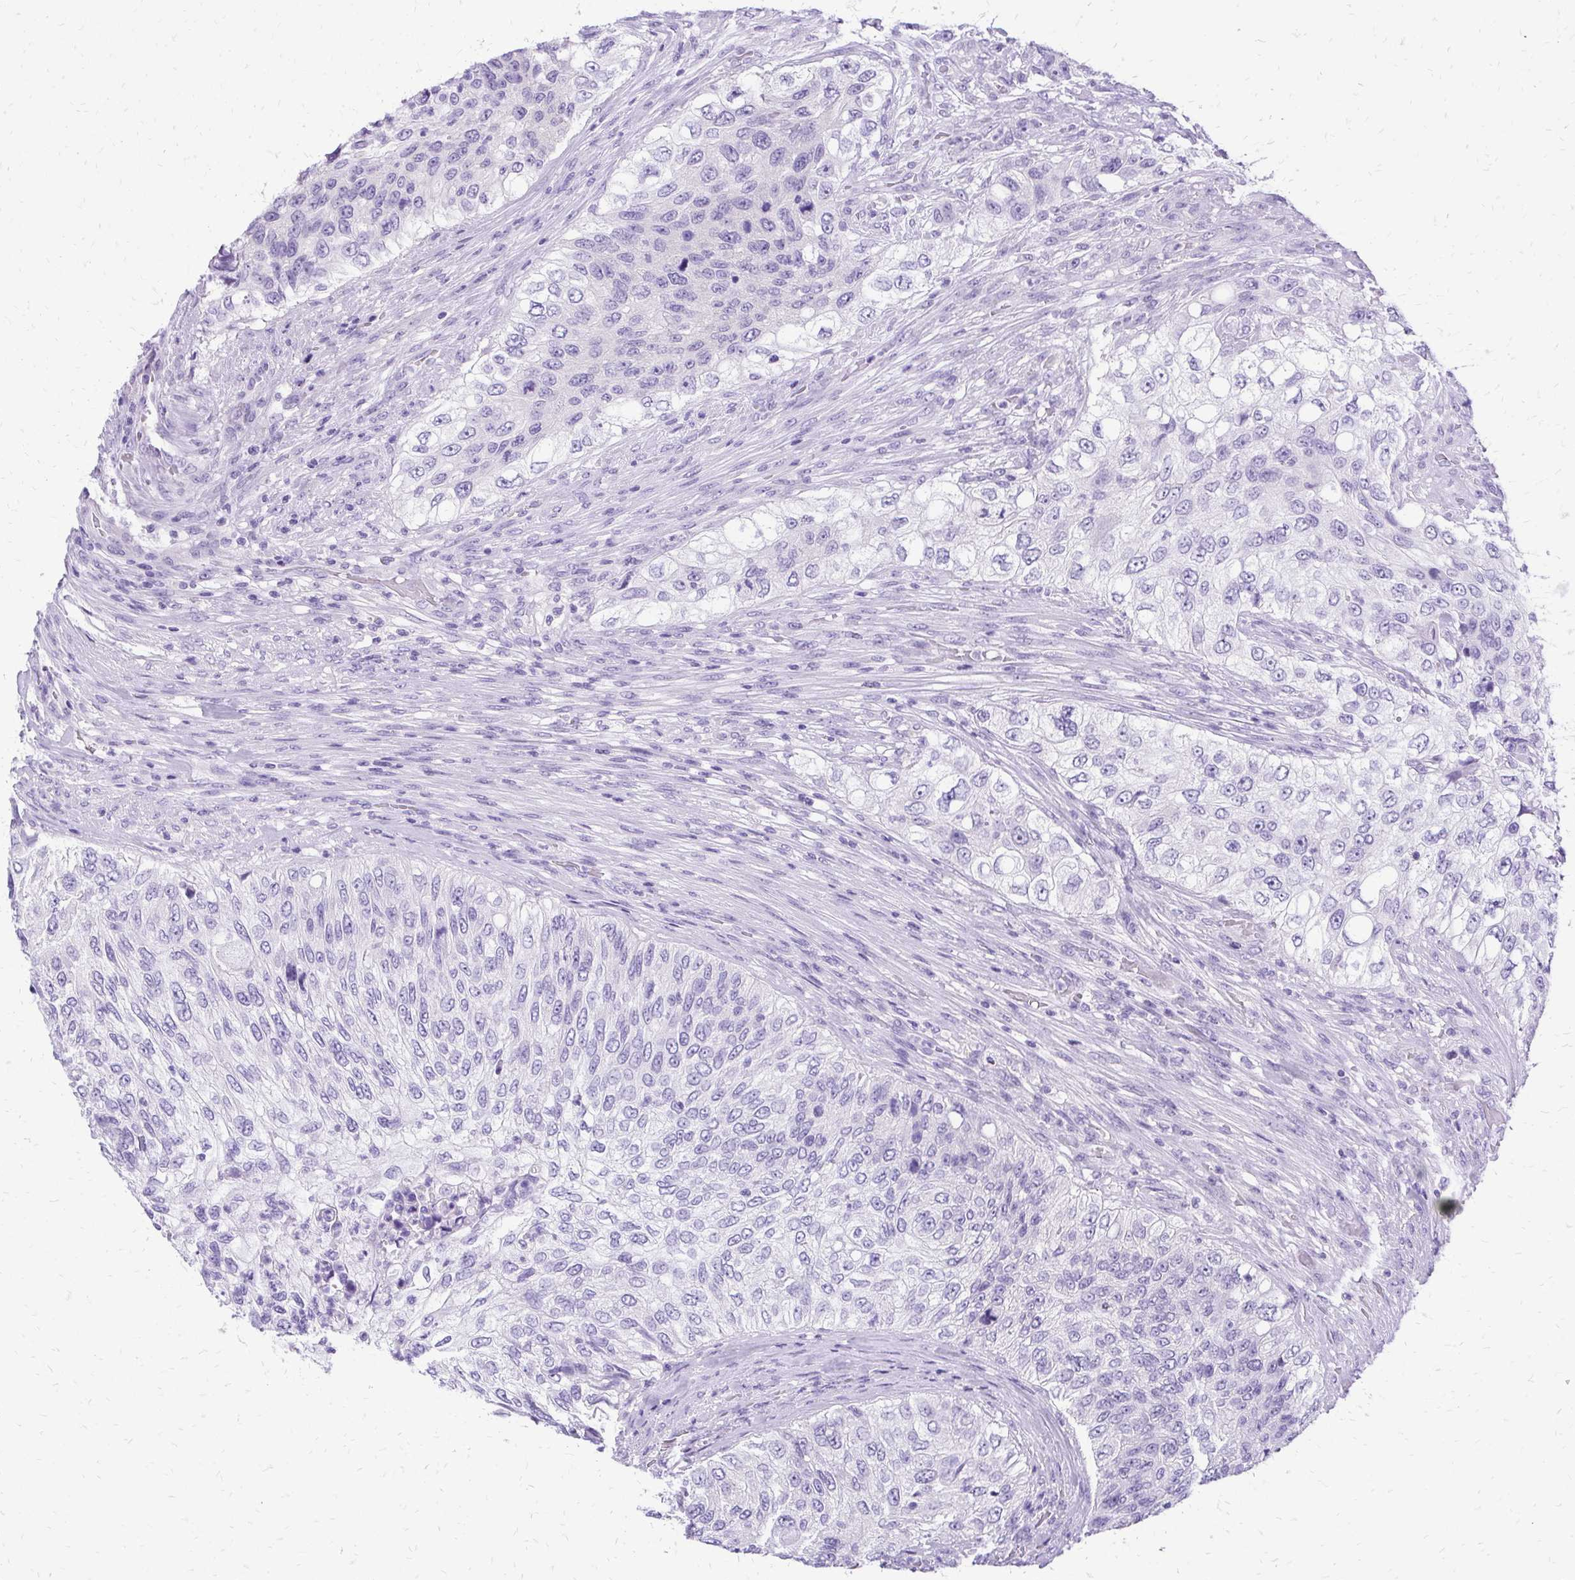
{"staining": {"intensity": "negative", "quantity": "none", "location": "none"}, "tissue": "urothelial cancer", "cell_type": "Tumor cells", "image_type": "cancer", "snomed": [{"axis": "morphology", "description": "Urothelial carcinoma, High grade"}, {"axis": "topography", "description": "Urinary bladder"}], "caption": "Immunohistochemistry (IHC) photomicrograph of neoplastic tissue: high-grade urothelial carcinoma stained with DAB (3,3'-diaminobenzidine) exhibits no significant protein positivity in tumor cells.", "gene": "SLC32A1", "patient": {"sex": "female", "age": 60}}